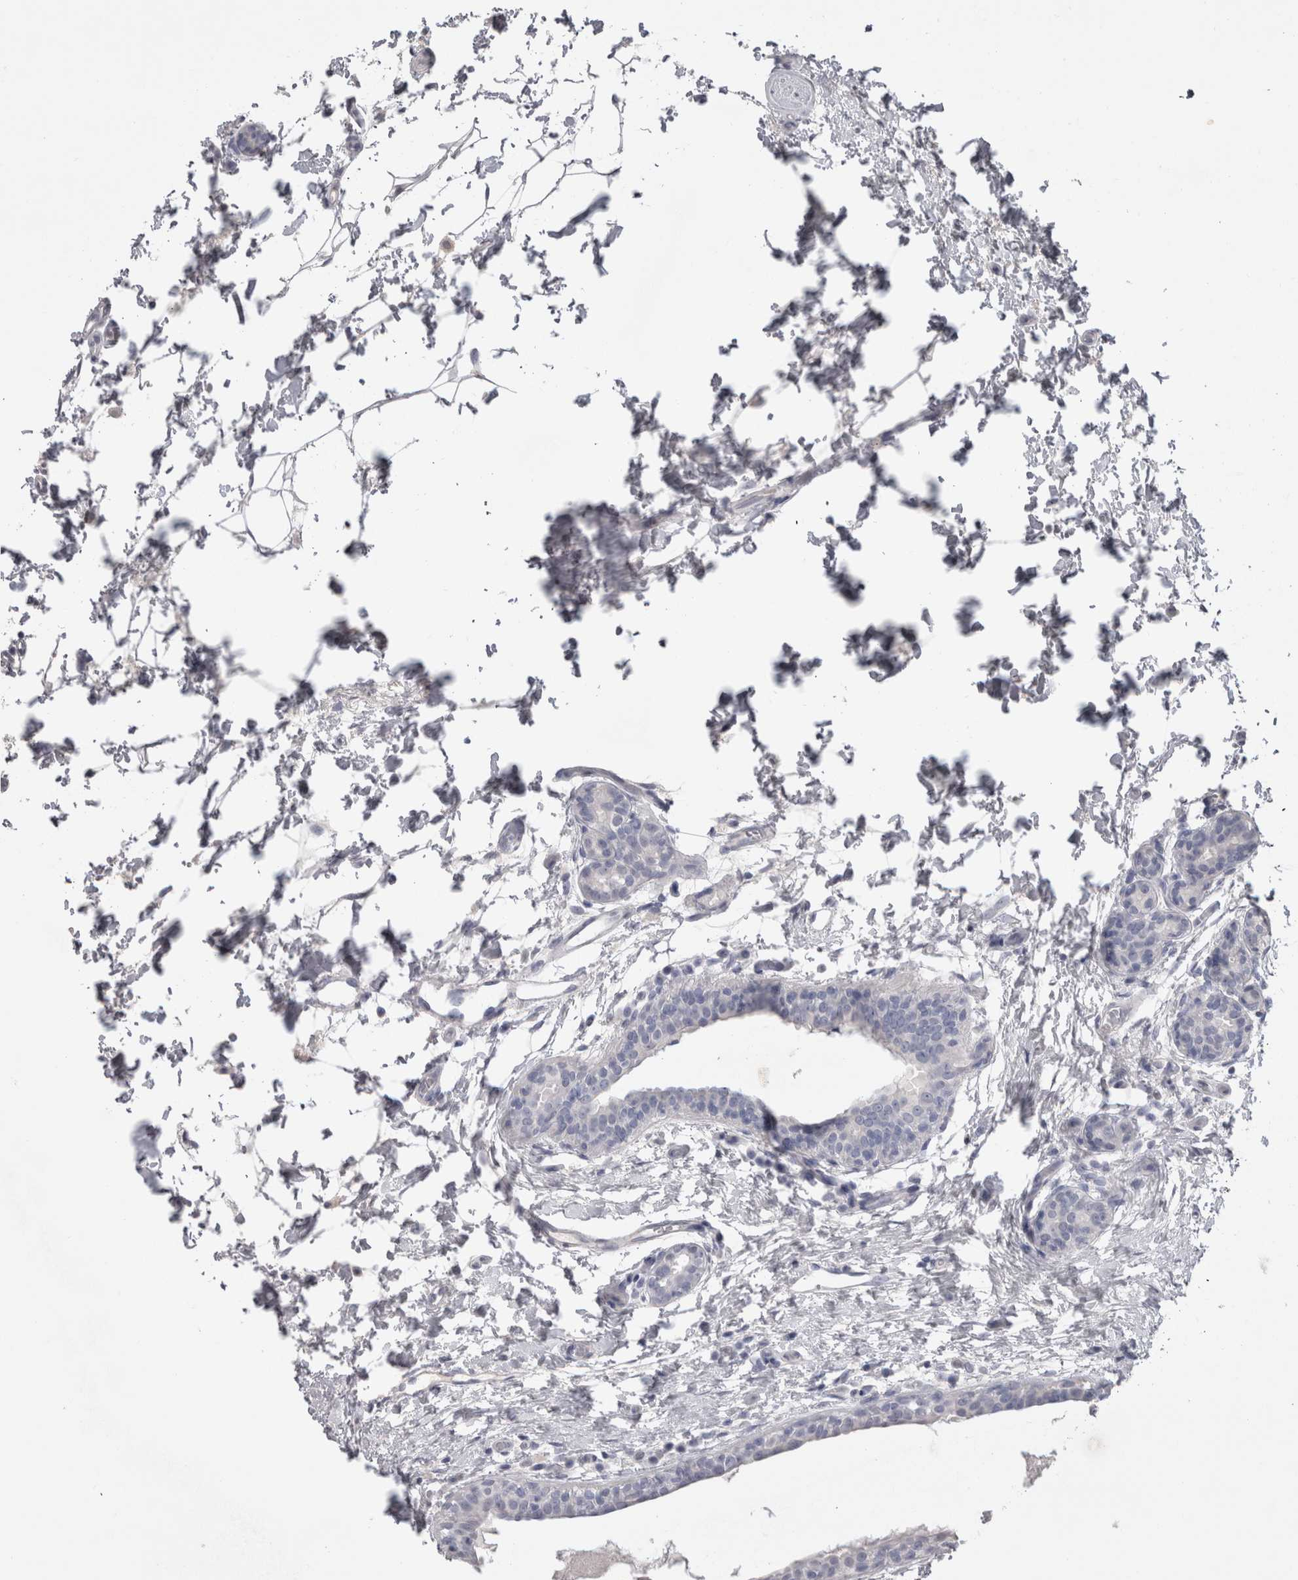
{"staining": {"intensity": "negative", "quantity": "none", "location": "none"}, "tissue": "breast cancer", "cell_type": "Tumor cells", "image_type": "cancer", "snomed": [{"axis": "morphology", "description": "Duct carcinoma"}, {"axis": "topography", "description": "Breast"}], "caption": "DAB (3,3'-diaminobenzidine) immunohistochemical staining of human intraductal carcinoma (breast) demonstrates no significant positivity in tumor cells.", "gene": "ADAM2", "patient": {"sex": "female", "age": 62}}